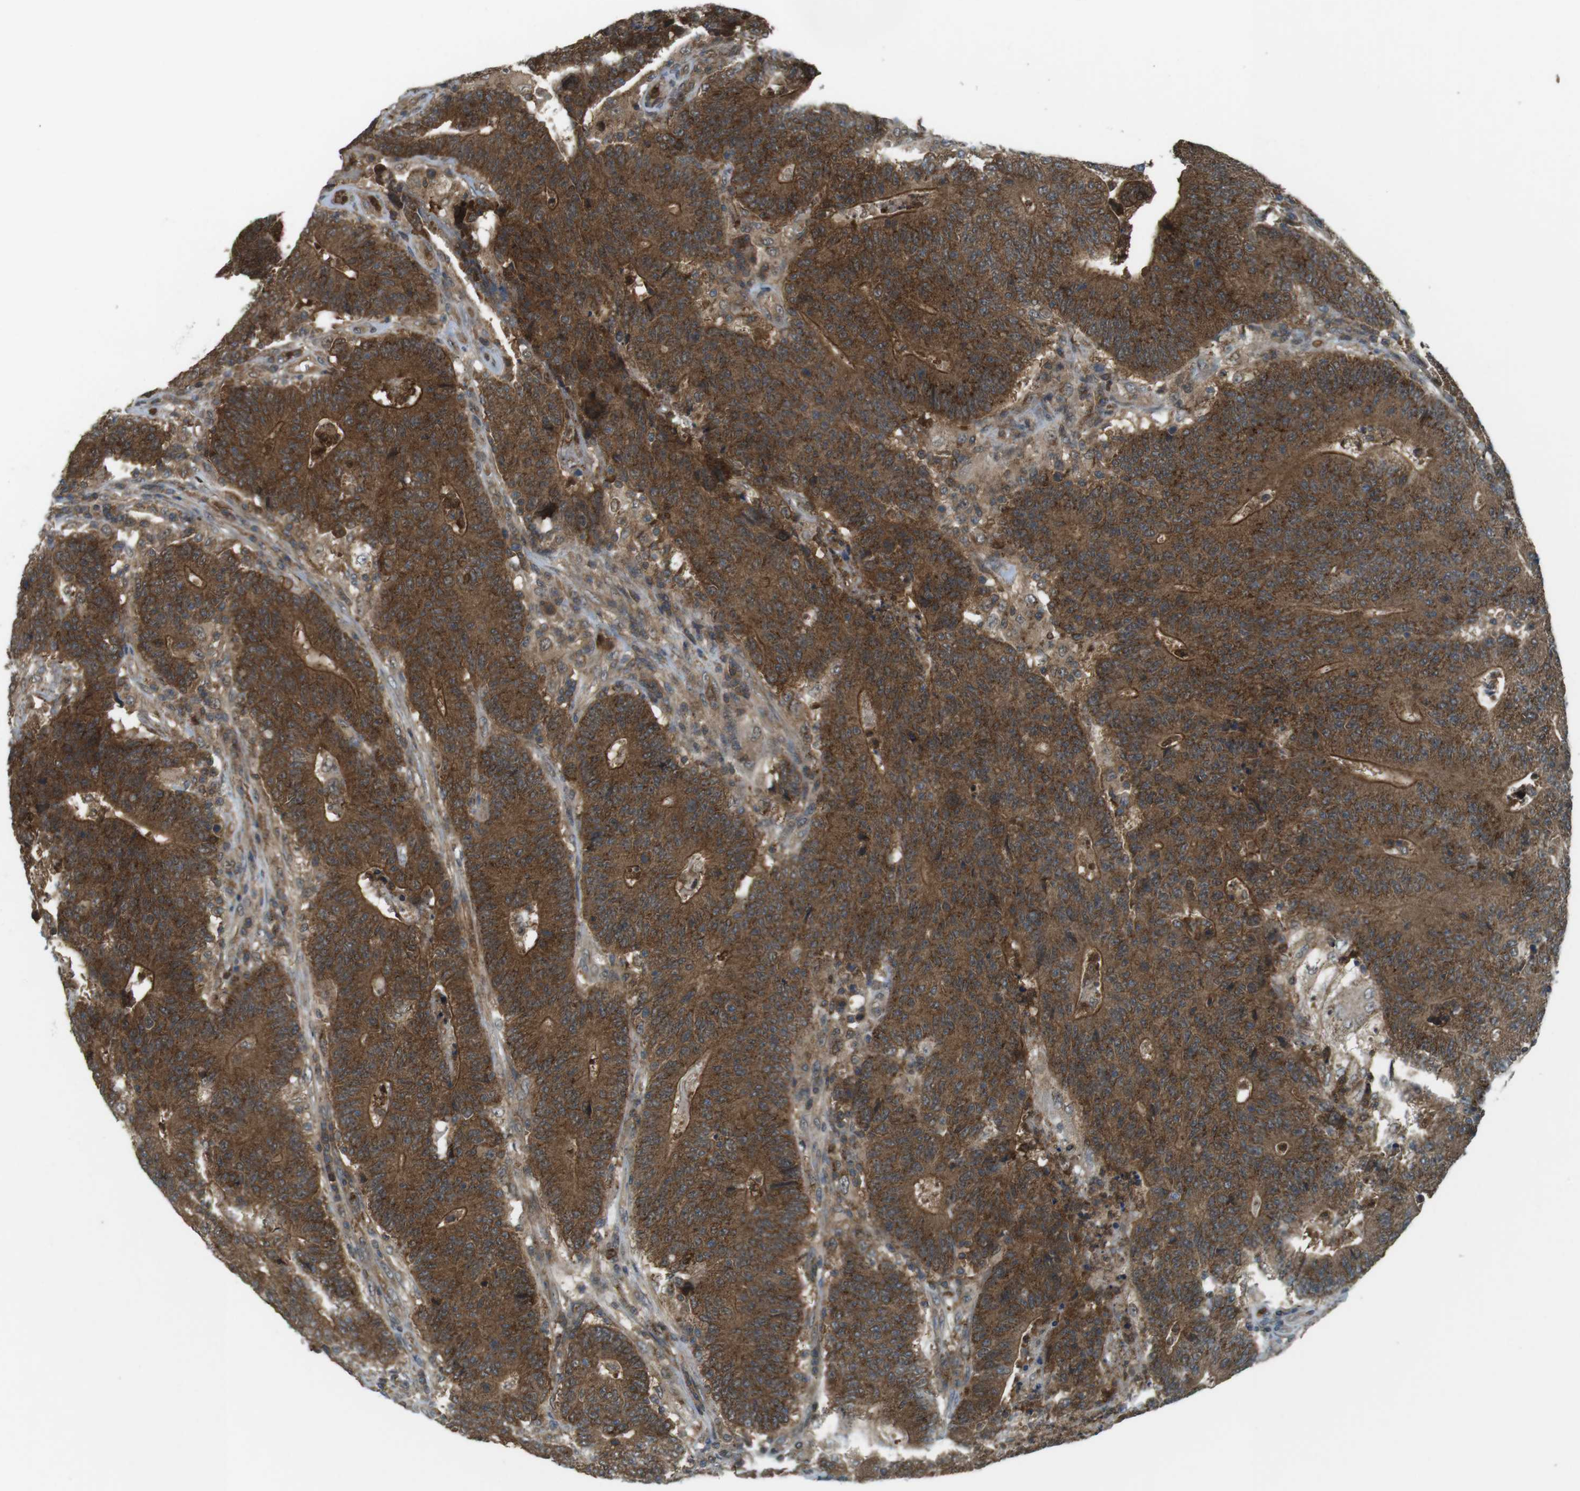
{"staining": {"intensity": "strong", "quantity": ">75%", "location": "cytoplasmic/membranous"}, "tissue": "colorectal cancer", "cell_type": "Tumor cells", "image_type": "cancer", "snomed": [{"axis": "morphology", "description": "Normal tissue, NOS"}, {"axis": "morphology", "description": "Adenocarcinoma, NOS"}, {"axis": "topography", "description": "Colon"}], "caption": "Strong cytoplasmic/membranous positivity for a protein is present in about >75% of tumor cells of adenocarcinoma (colorectal) using immunohistochemistry.", "gene": "LRRC3B", "patient": {"sex": "female", "age": 75}}